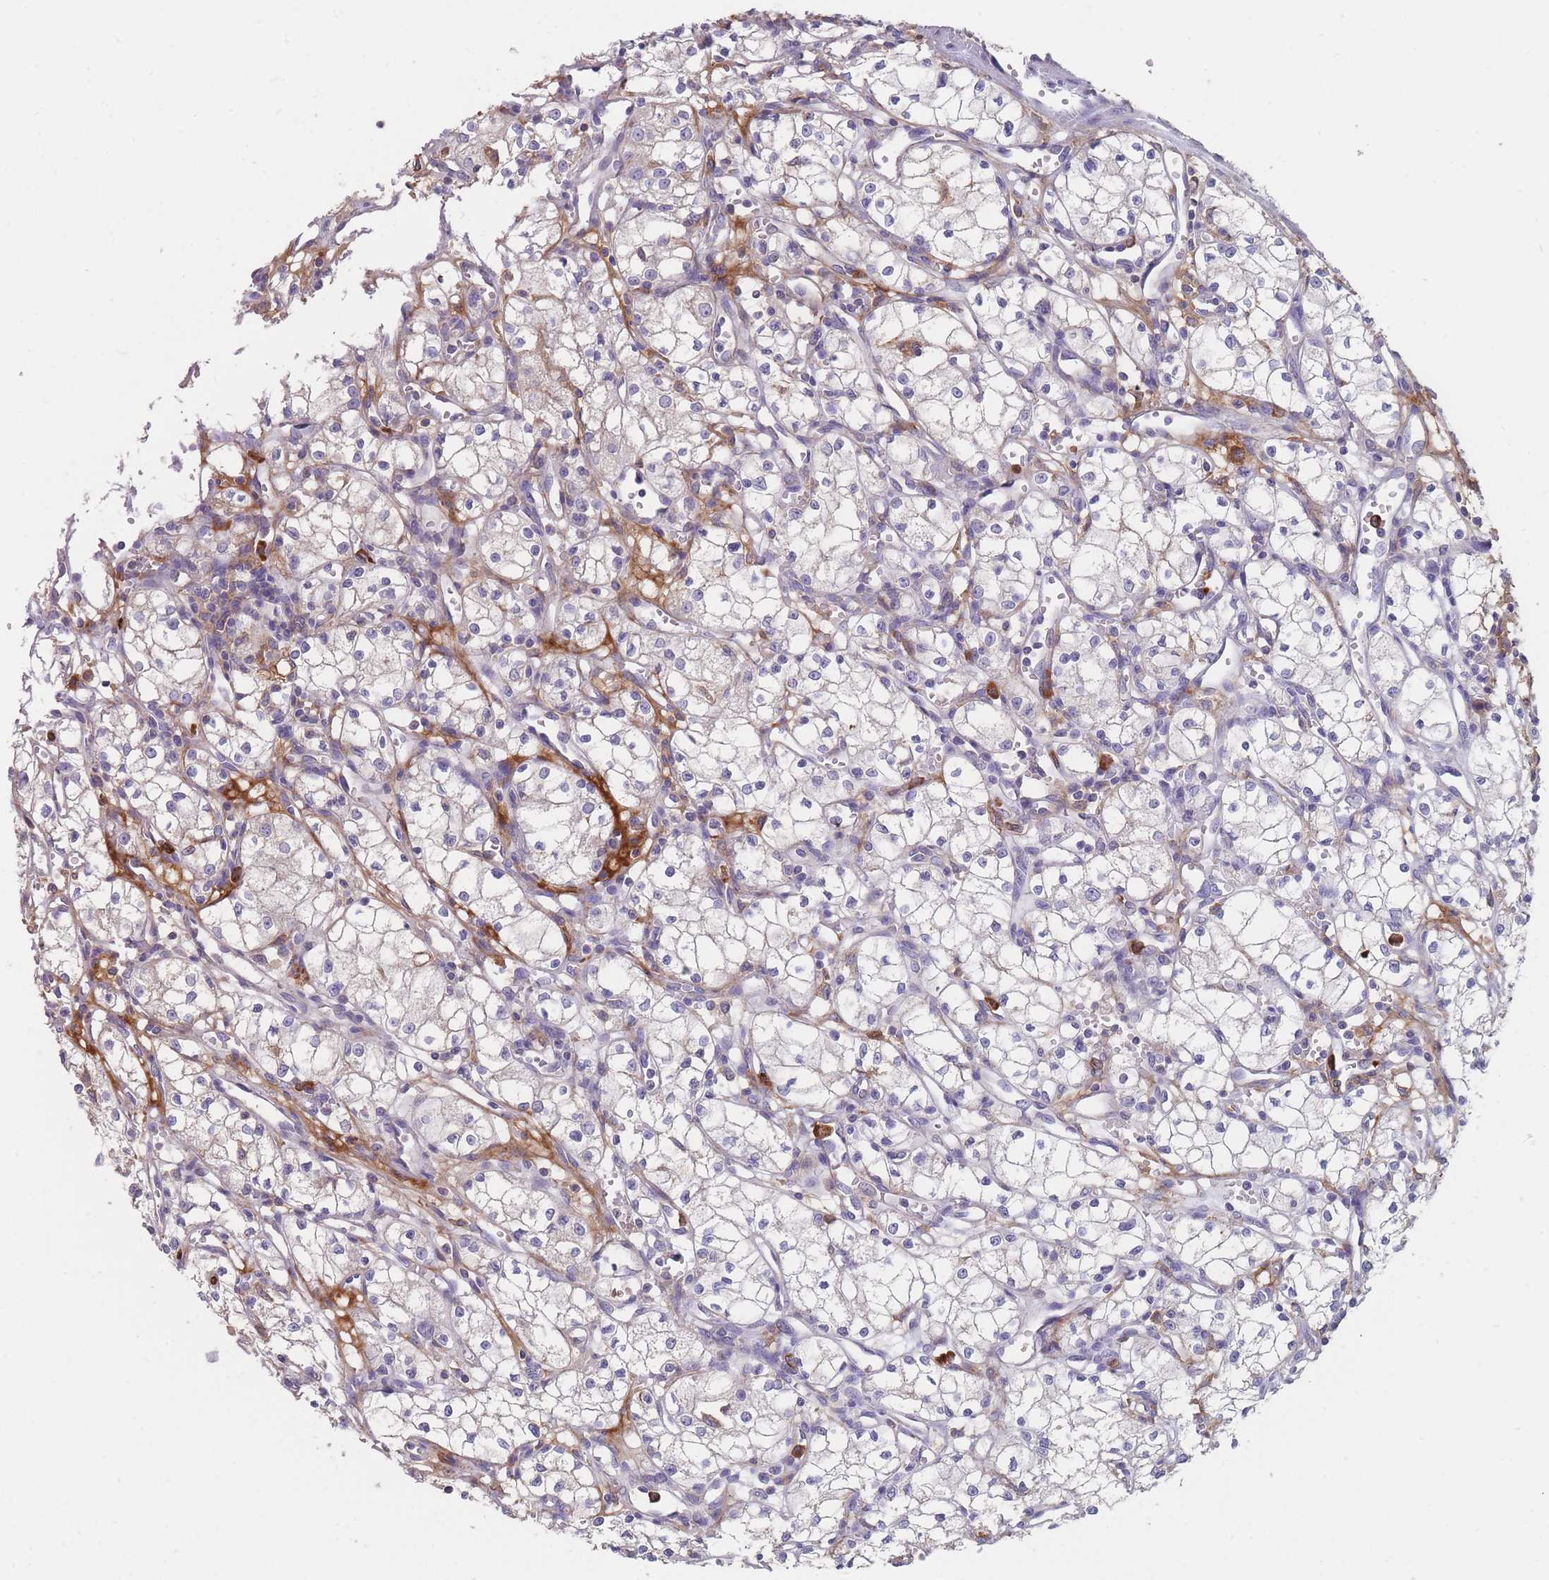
{"staining": {"intensity": "negative", "quantity": "none", "location": "none"}, "tissue": "renal cancer", "cell_type": "Tumor cells", "image_type": "cancer", "snomed": [{"axis": "morphology", "description": "Adenocarcinoma, NOS"}, {"axis": "topography", "description": "Kidney"}], "caption": "The image displays no staining of tumor cells in renal cancer. (DAB (3,3'-diaminobenzidine) IHC with hematoxylin counter stain).", "gene": "CLEC12A", "patient": {"sex": "male", "age": 59}}